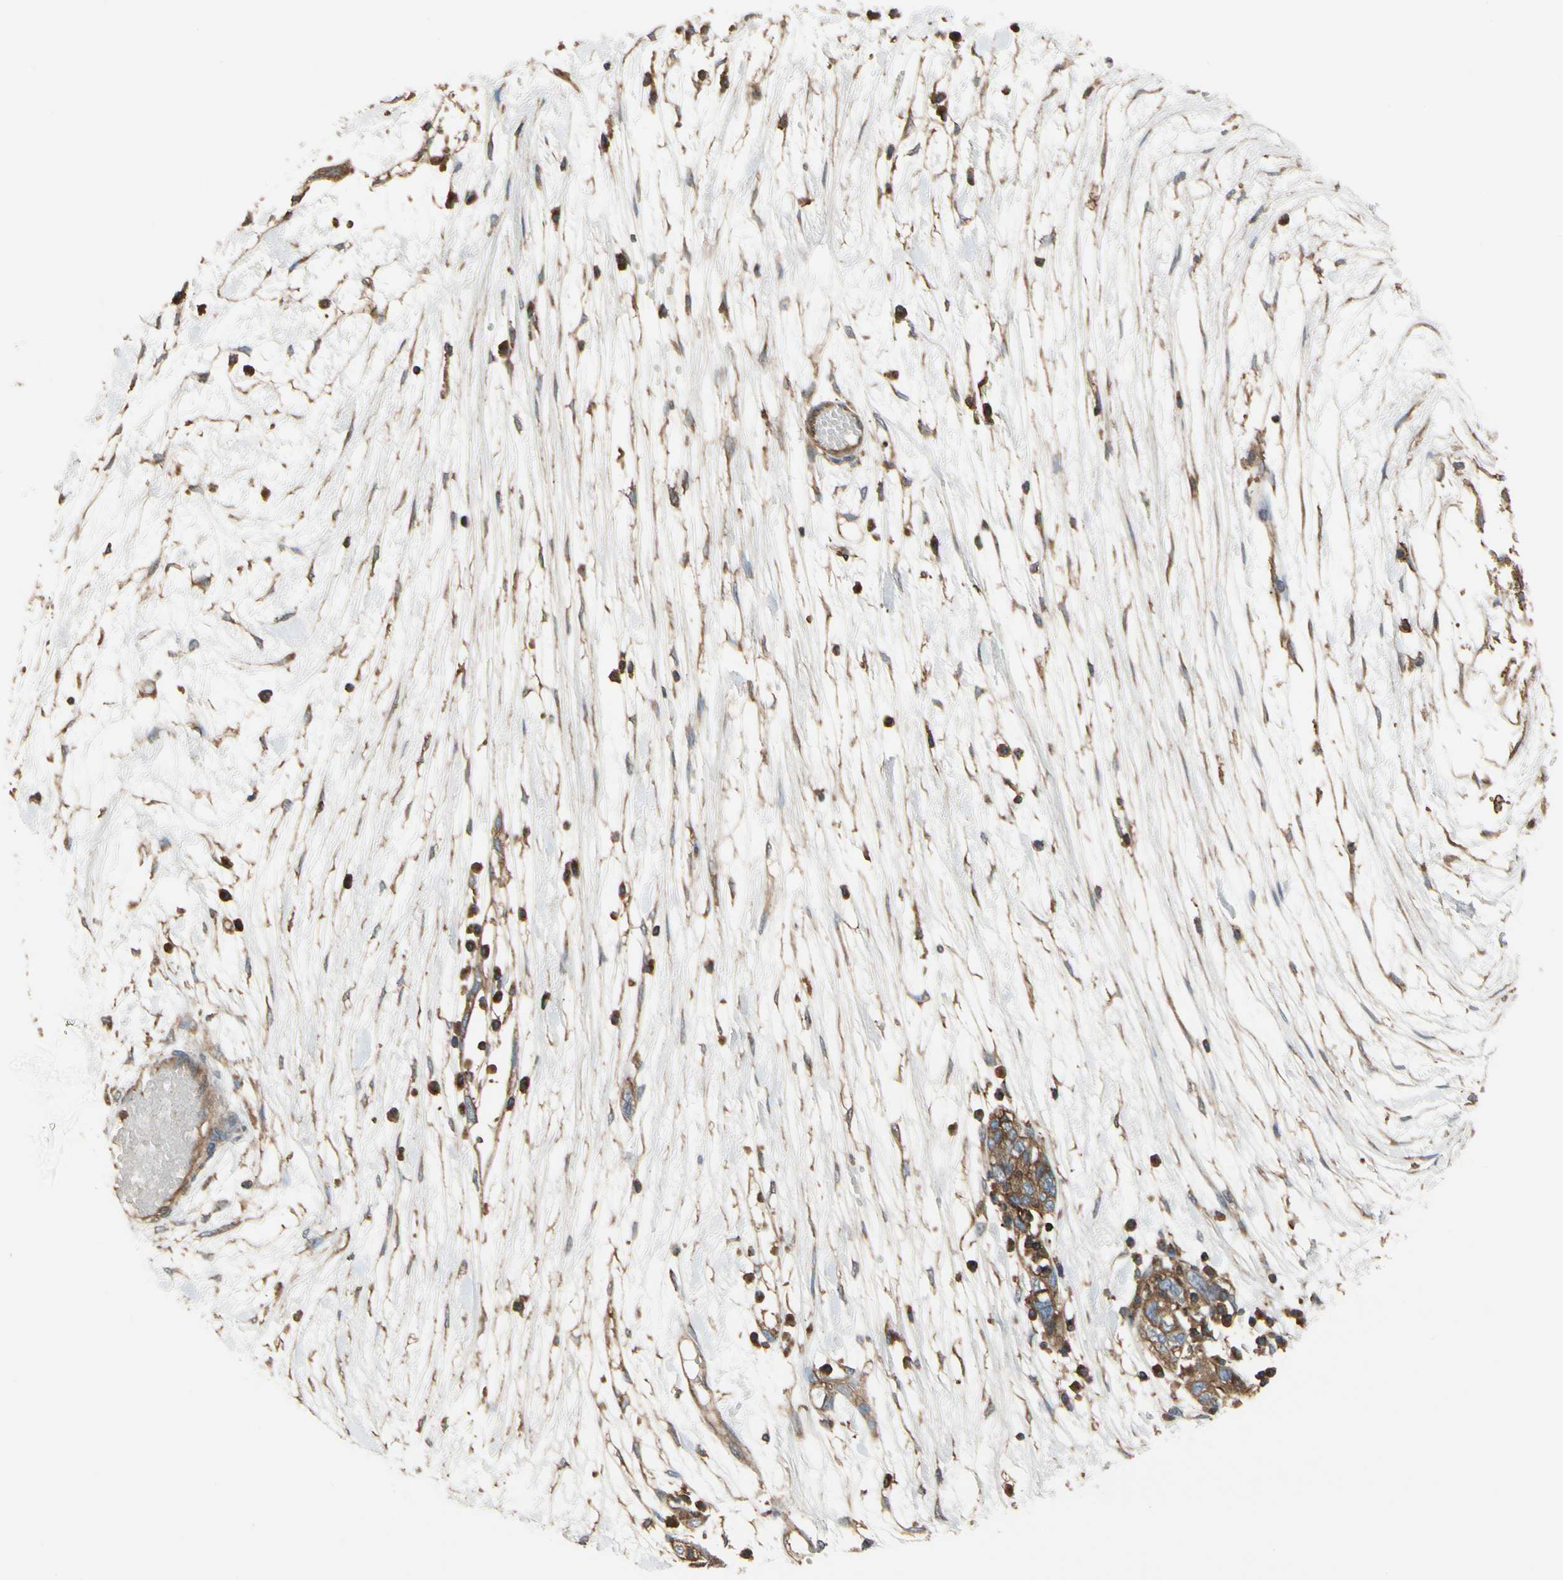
{"staining": {"intensity": "moderate", "quantity": "25%-75%", "location": "cytoplasmic/membranous"}, "tissue": "ovarian cancer", "cell_type": "Tumor cells", "image_type": "cancer", "snomed": [{"axis": "morphology", "description": "Cystadenocarcinoma, serous, NOS"}, {"axis": "topography", "description": "Ovary"}], "caption": "High-power microscopy captured an immunohistochemistry histopathology image of ovarian cancer, revealing moderate cytoplasmic/membranous positivity in approximately 25%-75% of tumor cells.", "gene": "EPS15", "patient": {"sex": "female", "age": 71}}